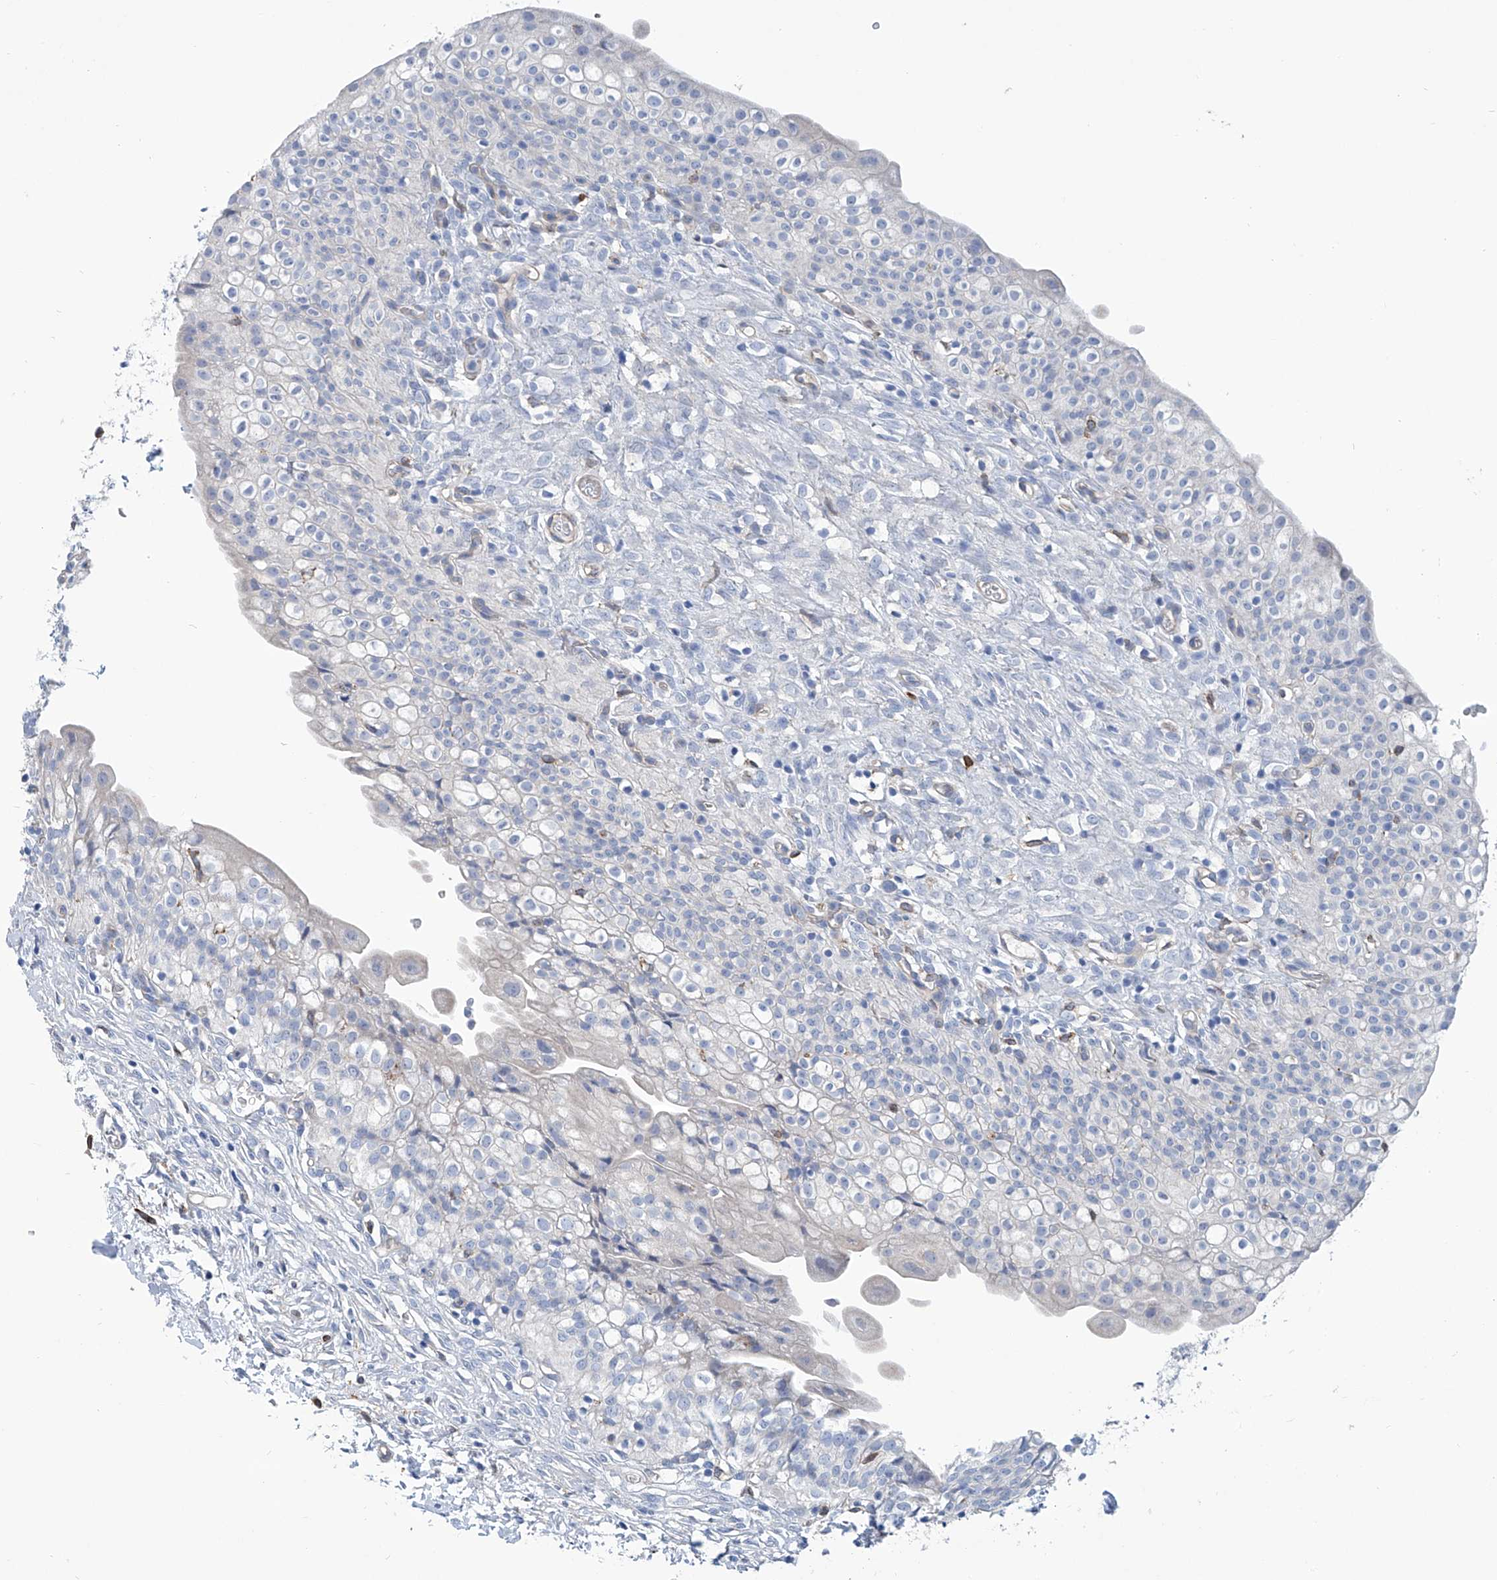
{"staining": {"intensity": "negative", "quantity": "none", "location": "none"}, "tissue": "urinary bladder", "cell_type": "Urothelial cells", "image_type": "normal", "snomed": [{"axis": "morphology", "description": "Normal tissue, NOS"}, {"axis": "topography", "description": "Urinary bladder"}], "caption": "Urothelial cells are negative for brown protein staining in normal urinary bladder.", "gene": "TNN", "patient": {"sex": "male", "age": 55}}